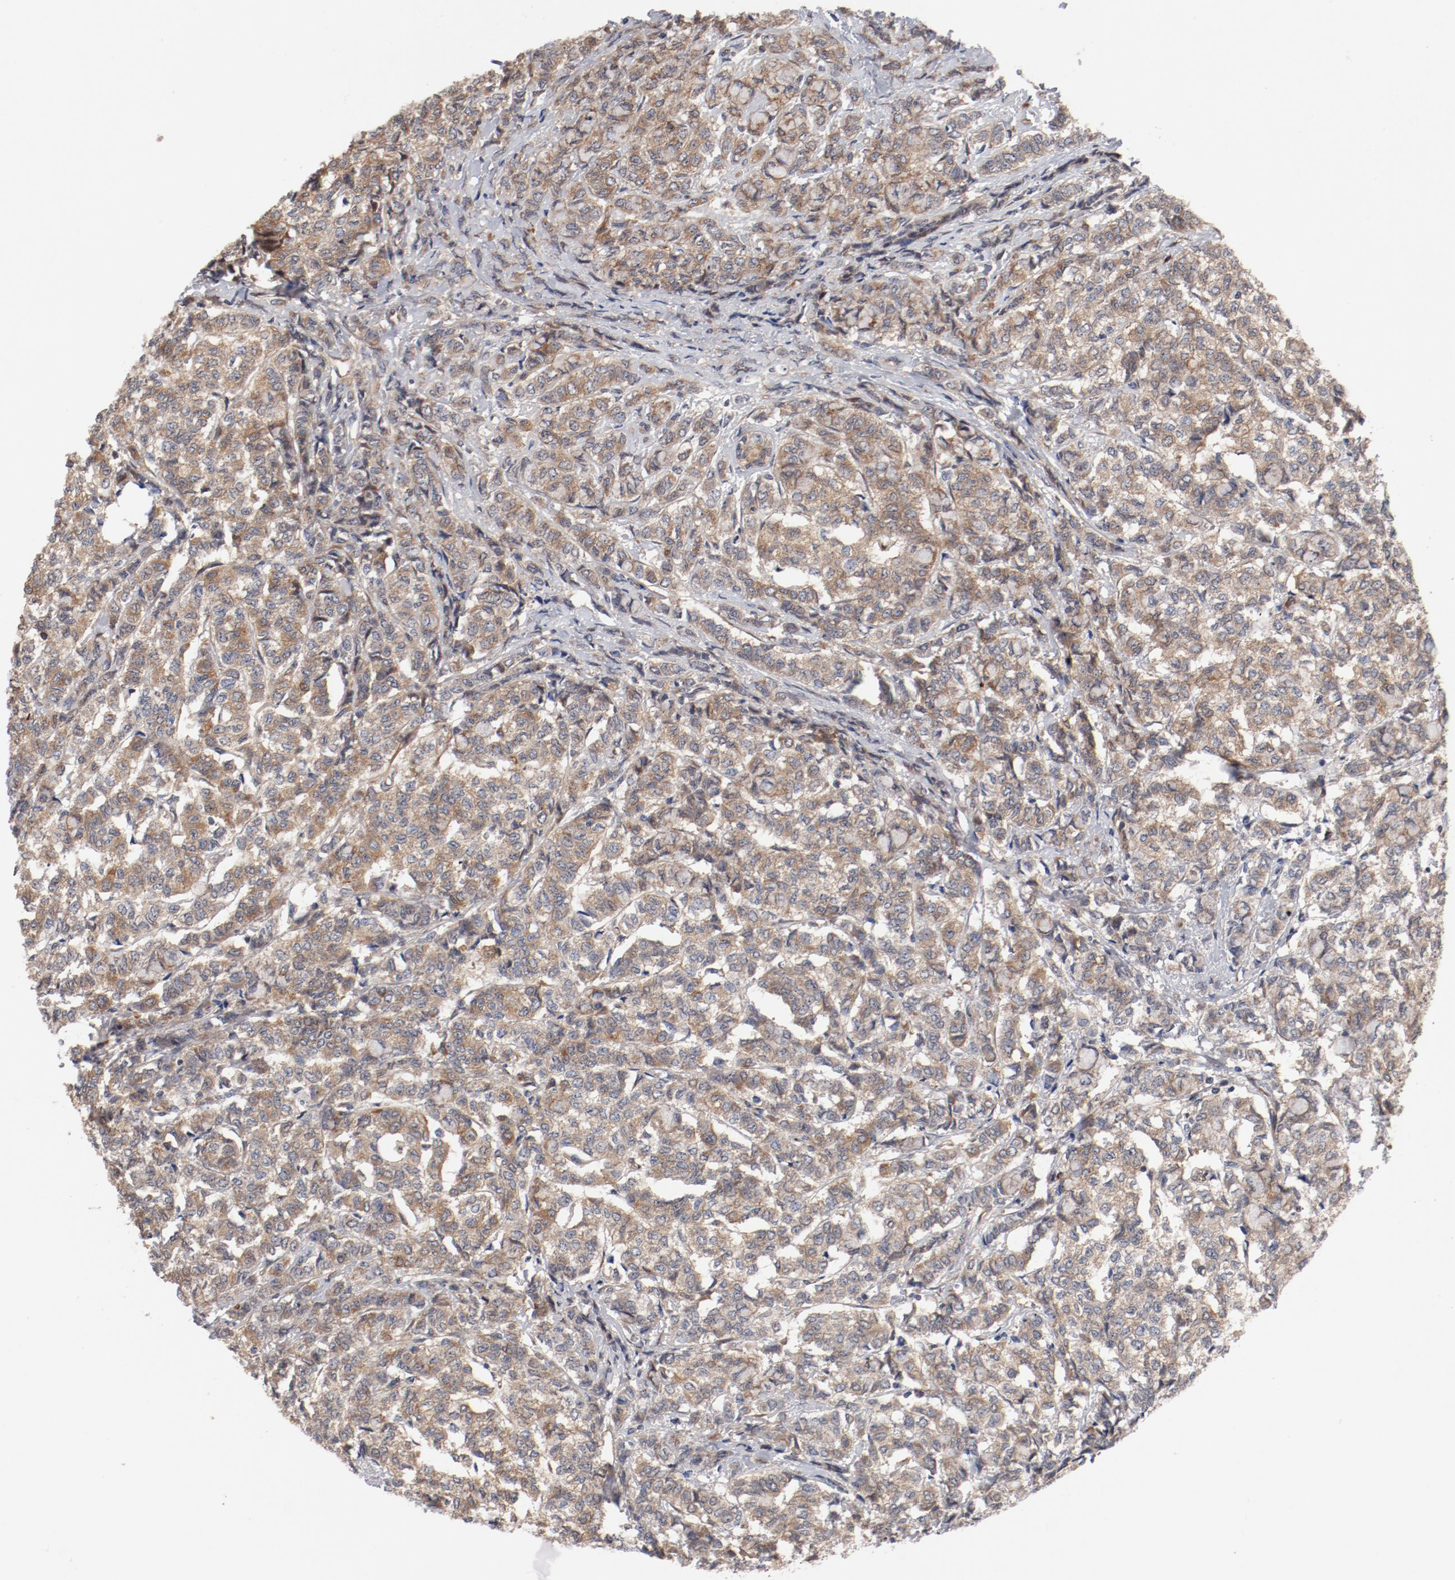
{"staining": {"intensity": "moderate", "quantity": ">75%", "location": "cytoplasmic/membranous"}, "tissue": "breast cancer", "cell_type": "Tumor cells", "image_type": "cancer", "snomed": [{"axis": "morphology", "description": "Lobular carcinoma"}, {"axis": "topography", "description": "Breast"}], "caption": "A brown stain shows moderate cytoplasmic/membranous positivity of a protein in breast cancer (lobular carcinoma) tumor cells. Ihc stains the protein of interest in brown and the nuclei are stained blue.", "gene": "PITPNM2", "patient": {"sex": "female", "age": 60}}